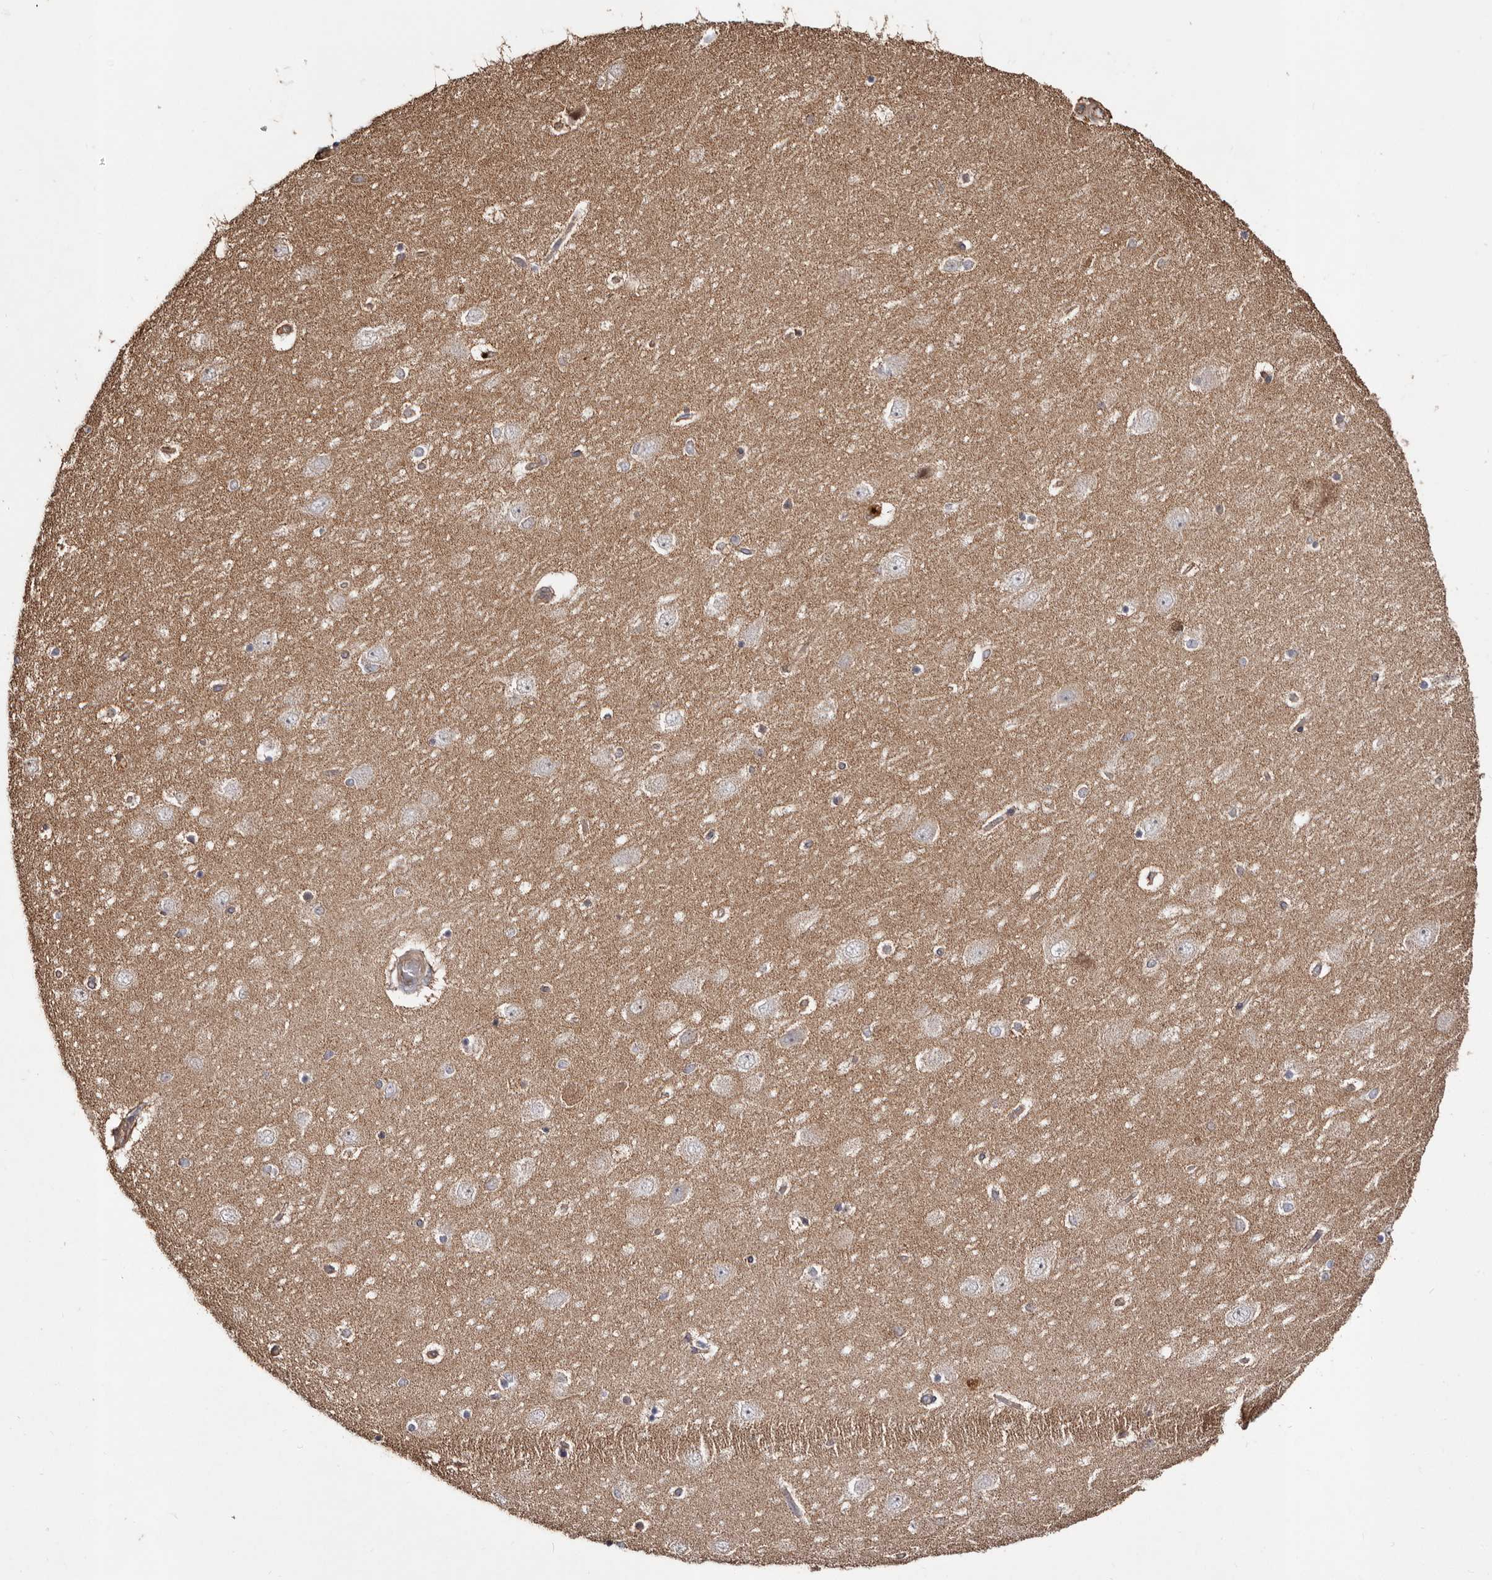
{"staining": {"intensity": "moderate", "quantity": "25%-75%", "location": "cytoplasmic/membranous"}, "tissue": "hippocampus", "cell_type": "Glial cells", "image_type": "normal", "snomed": [{"axis": "morphology", "description": "Normal tissue, NOS"}, {"axis": "topography", "description": "Hippocampus"}], "caption": "An image of human hippocampus stained for a protein reveals moderate cytoplasmic/membranous brown staining in glial cells. The staining is performed using DAB (3,3'-diaminobenzidine) brown chromogen to label protein expression. The nuclei are counter-stained blue using hematoxylin.", "gene": "MACC1", "patient": {"sex": "female", "age": 54}}